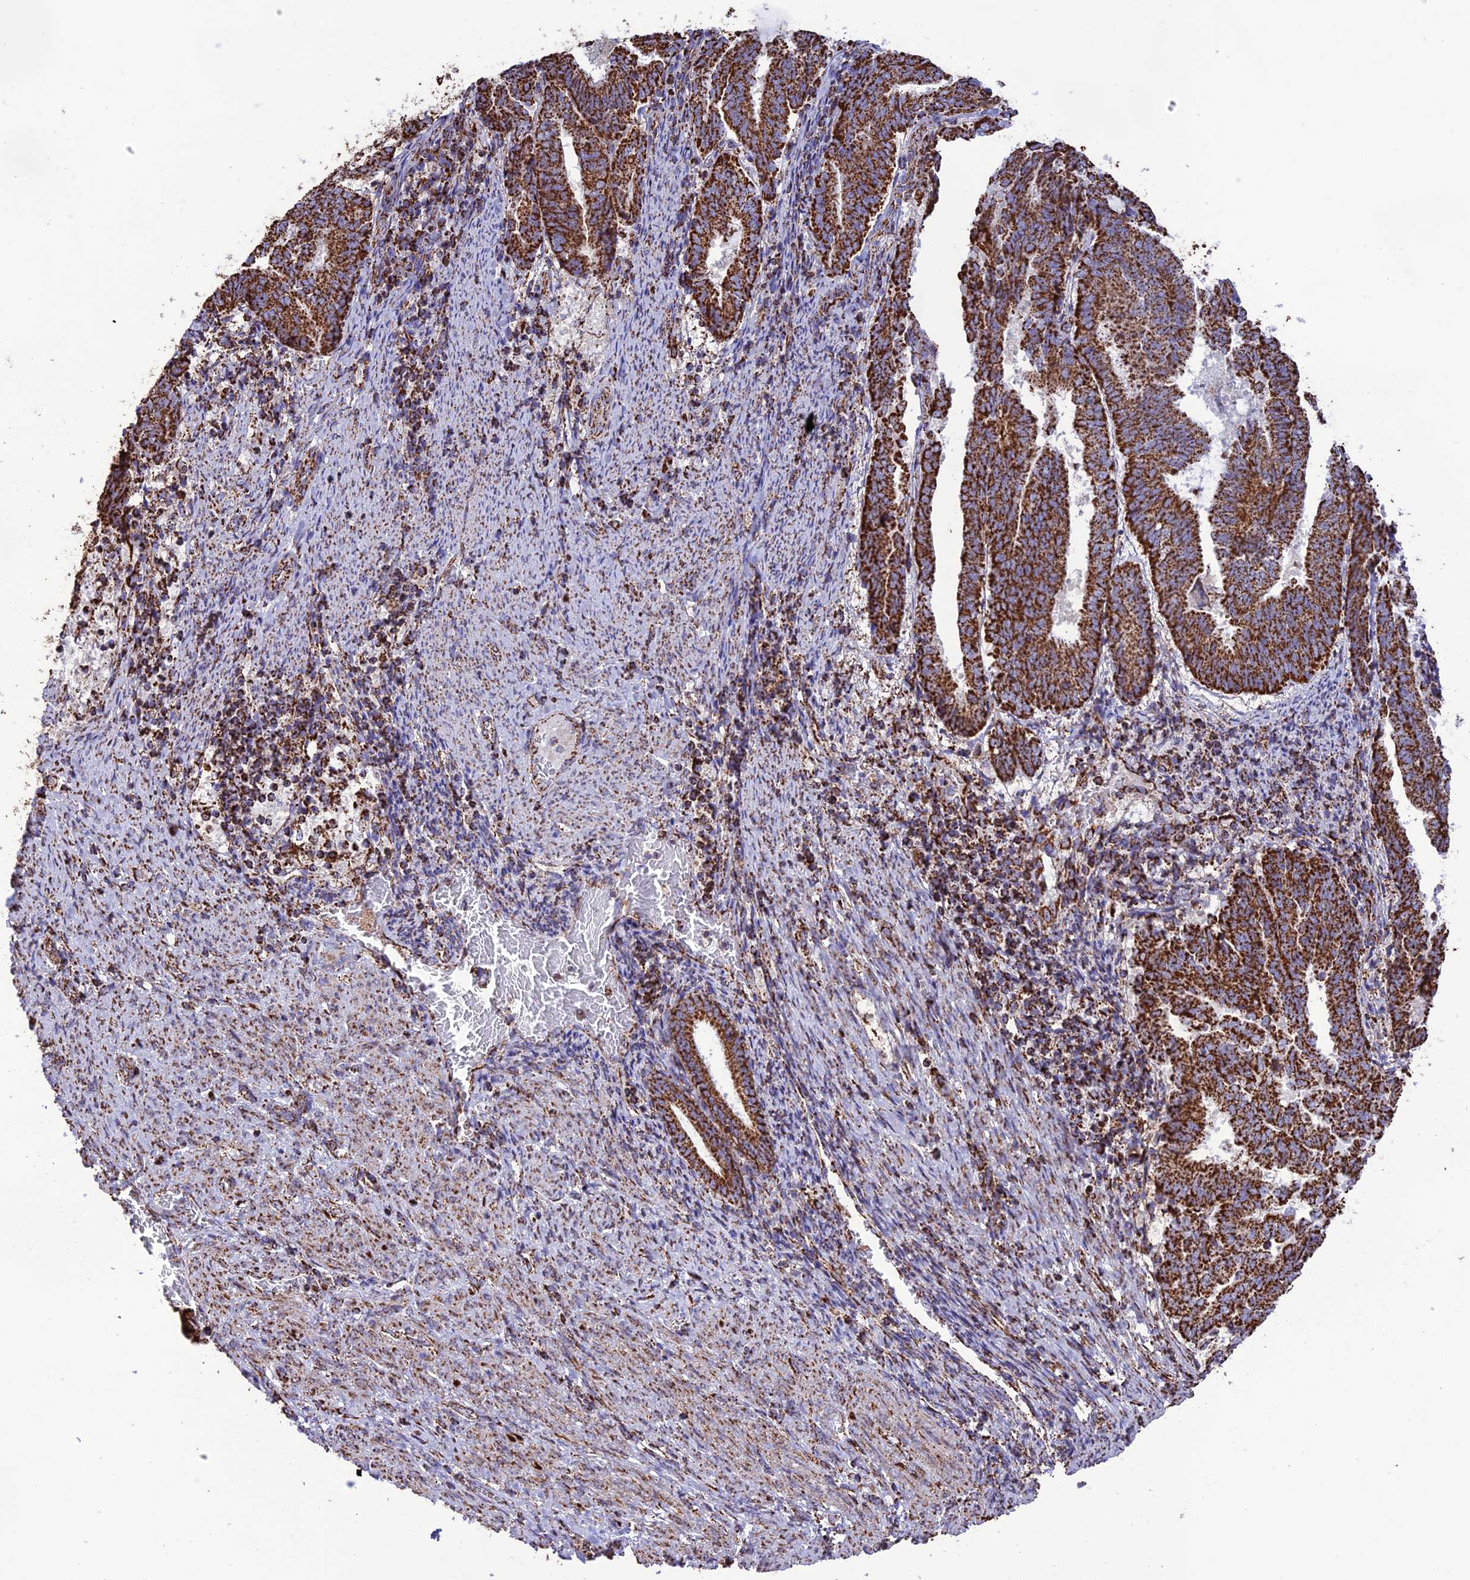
{"staining": {"intensity": "strong", "quantity": ">75%", "location": "cytoplasmic/membranous"}, "tissue": "endometrial cancer", "cell_type": "Tumor cells", "image_type": "cancer", "snomed": [{"axis": "morphology", "description": "Adenocarcinoma, NOS"}, {"axis": "topography", "description": "Endometrium"}], "caption": "DAB (3,3'-diaminobenzidine) immunohistochemical staining of endometrial cancer shows strong cytoplasmic/membranous protein staining in about >75% of tumor cells.", "gene": "NDUFAF1", "patient": {"sex": "female", "age": 80}}